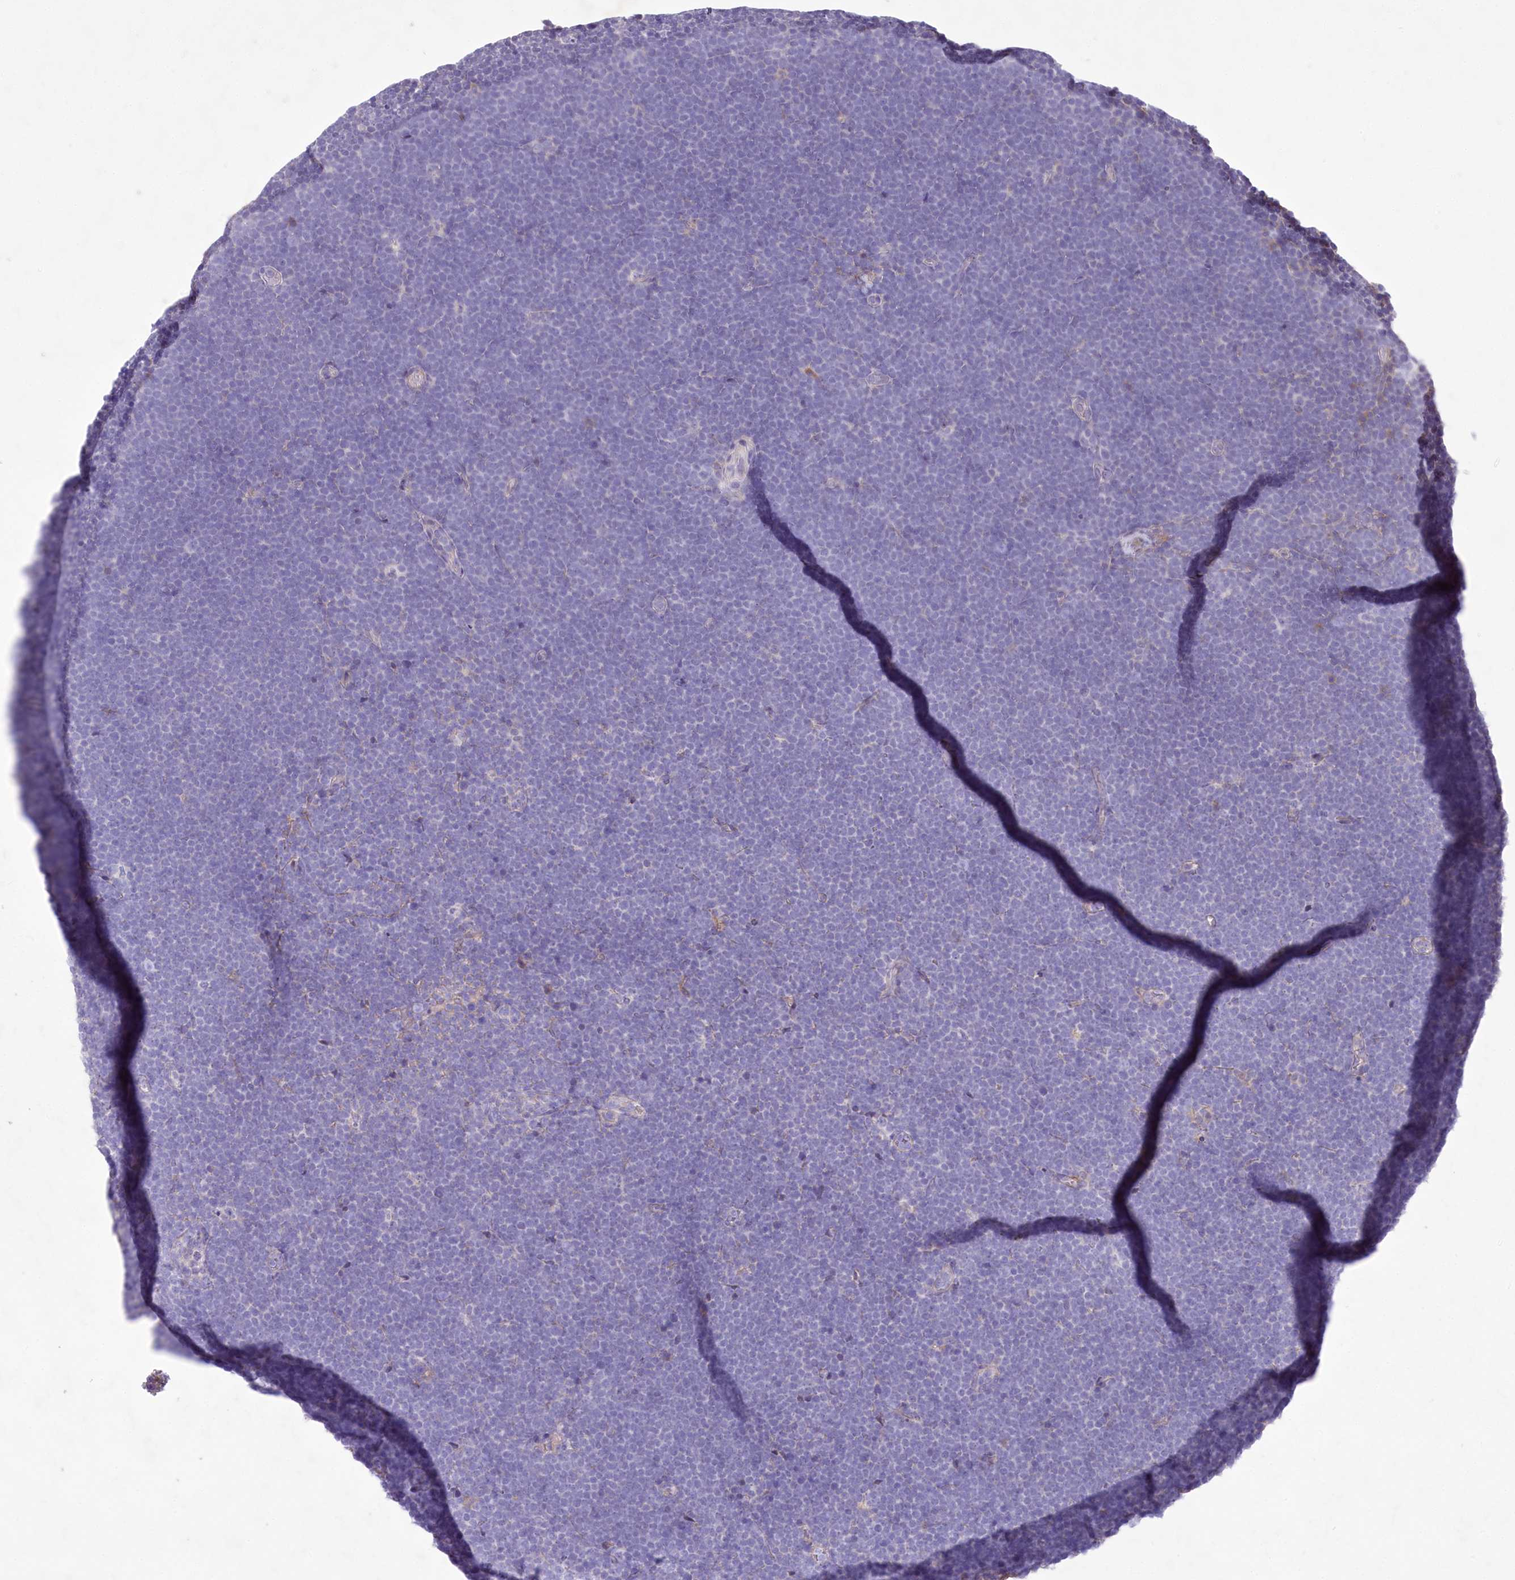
{"staining": {"intensity": "negative", "quantity": "none", "location": "none"}, "tissue": "lymphoma", "cell_type": "Tumor cells", "image_type": "cancer", "snomed": [{"axis": "morphology", "description": "Malignant lymphoma, non-Hodgkin's type, High grade"}, {"axis": "topography", "description": "Lymph node"}], "caption": "This is an IHC photomicrograph of lymphoma. There is no expression in tumor cells.", "gene": "ENPP1", "patient": {"sex": "male", "age": 13}}